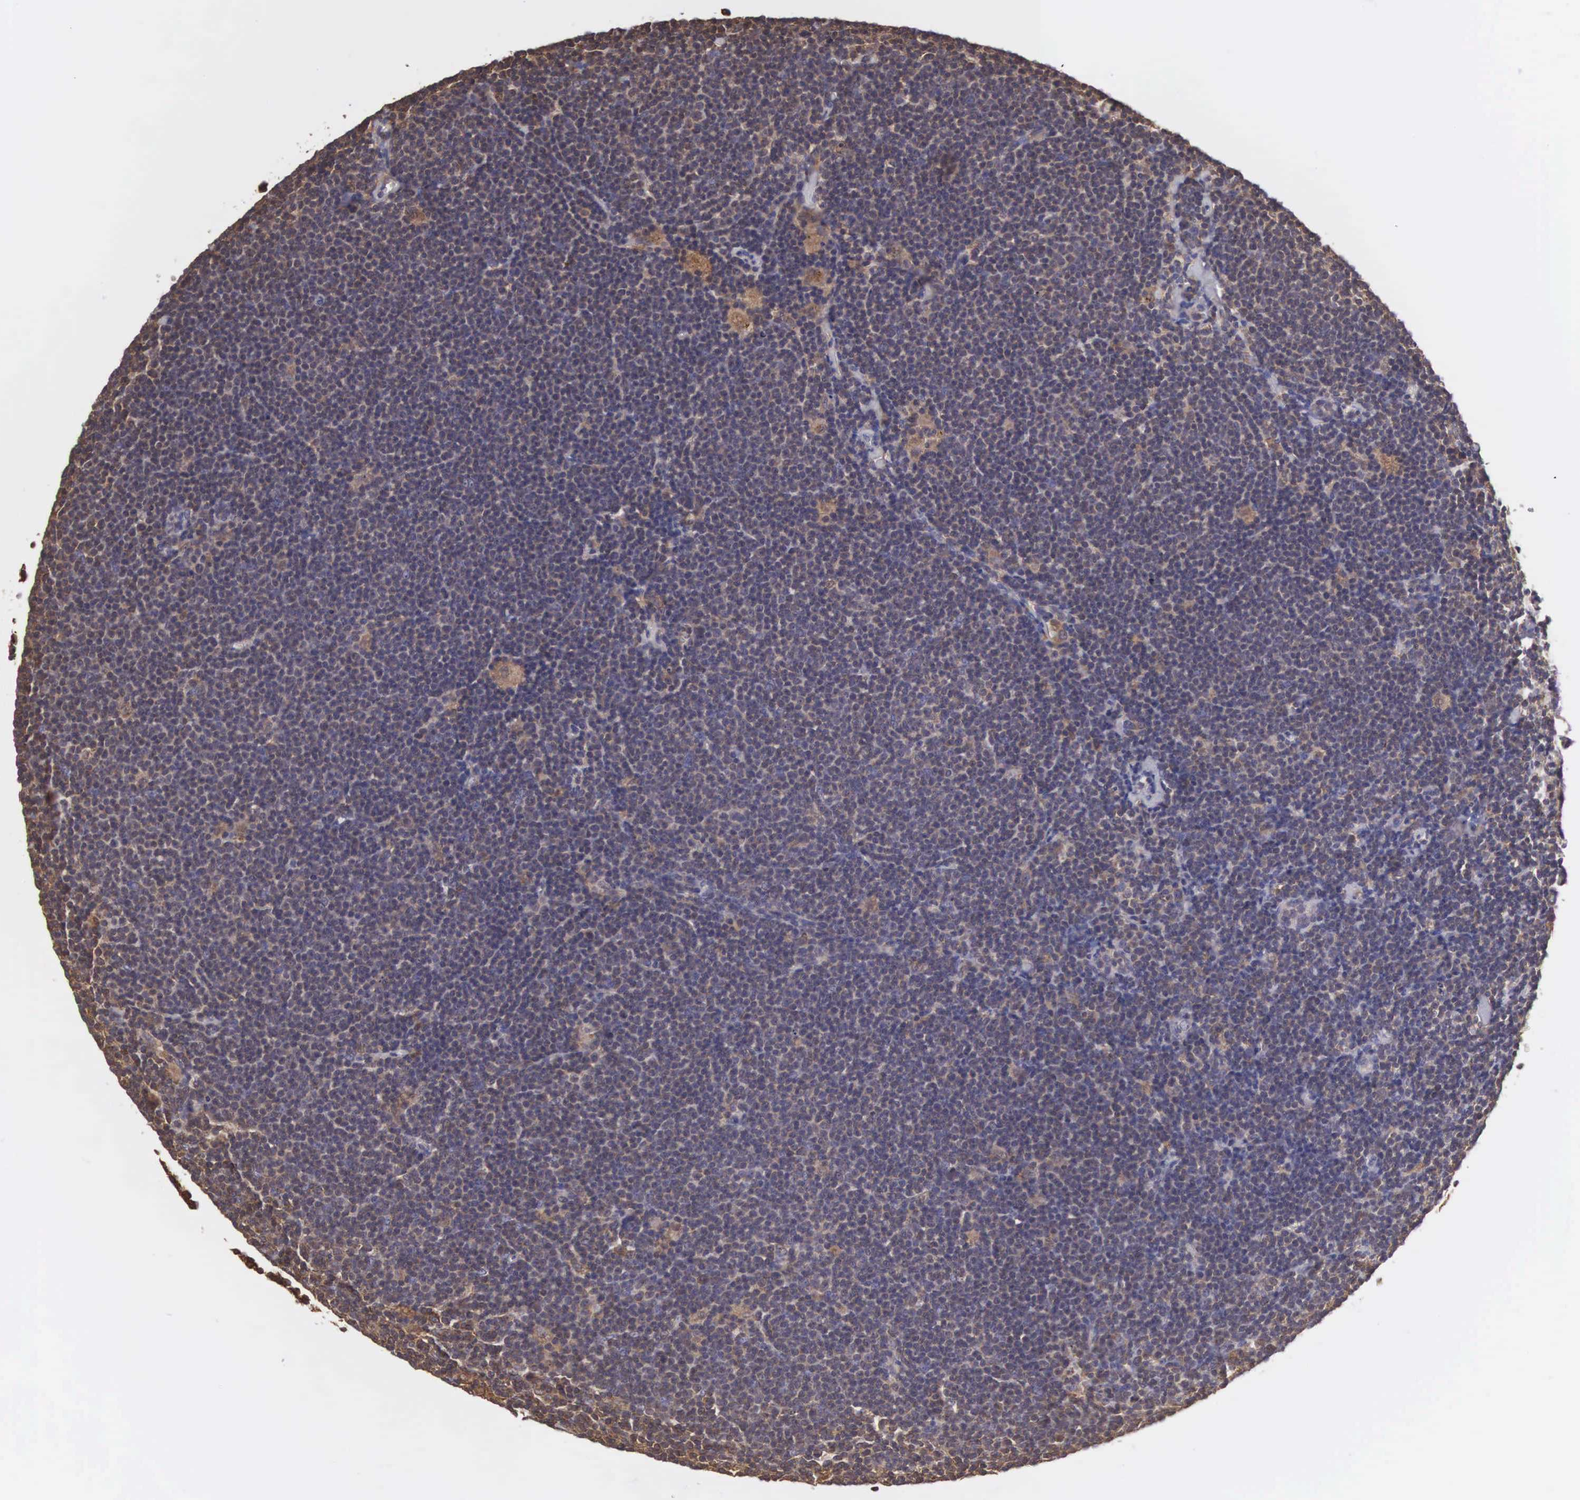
{"staining": {"intensity": "weak", "quantity": ">75%", "location": "cytoplasmic/membranous"}, "tissue": "lymphoma", "cell_type": "Tumor cells", "image_type": "cancer", "snomed": [{"axis": "morphology", "description": "Malignant lymphoma, non-Hodgkin's type, Low grade"}, {"axis": "topography", "description": "Lymph node"}], "caption": "DAB (3,3'-diaminobenzidine) immunohistochemical staining of malignant lymphoma, non-Hodgkin's type (low-grade) exhibits weak cytoplasmic/membranous protein expression in about >75% of tumor cells.", "gene": "DHRS1", "patient": {"sex": "male", "age": 65}}